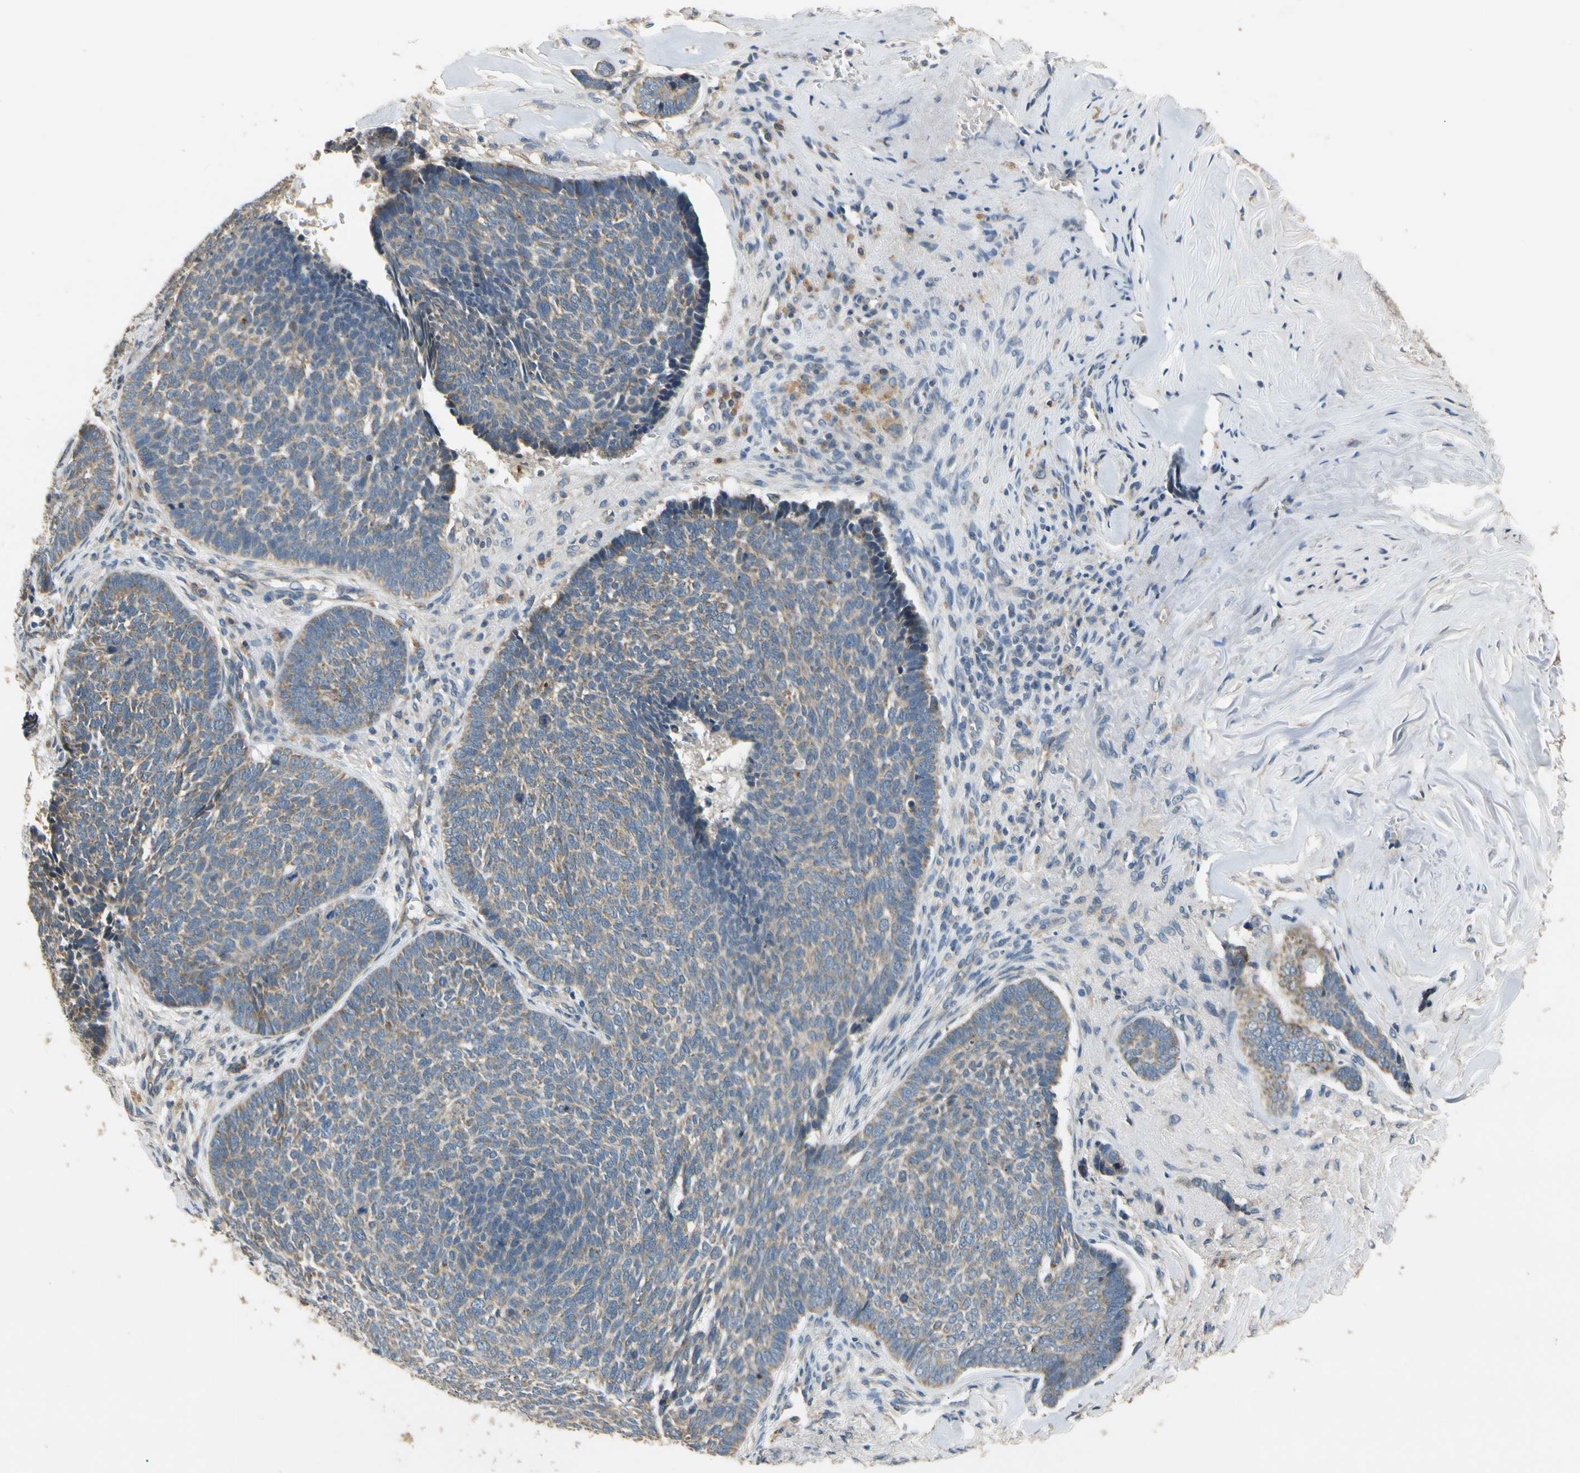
{"staining": {"intensity": "weak", "quantity": ">75%", "location": "cytoplasmic/membranous"}, "tissue": "skin cancer", "cell_type": "Tumor cells", "image_type": "cancer", "snomed": [{"axis": "morphology", "description": "Basal cell carcinoma"}, {"axis": "topography", "description": "Skin"}], "caption": "Protein analysis of skin cancer (basal cell carcinoma) tissue demonstrates weak cytoplasmic/membranous staining in approximately >75% of tumor cells. The protein of interest is stained brown, and the nuclei are stained in blue (DAB (3,3'-diaminobenzidine) IHC with brightfield microscopy, high magnification).", "gene": "ALKBH3", "patient": {"sex": "male", "age": 84}}